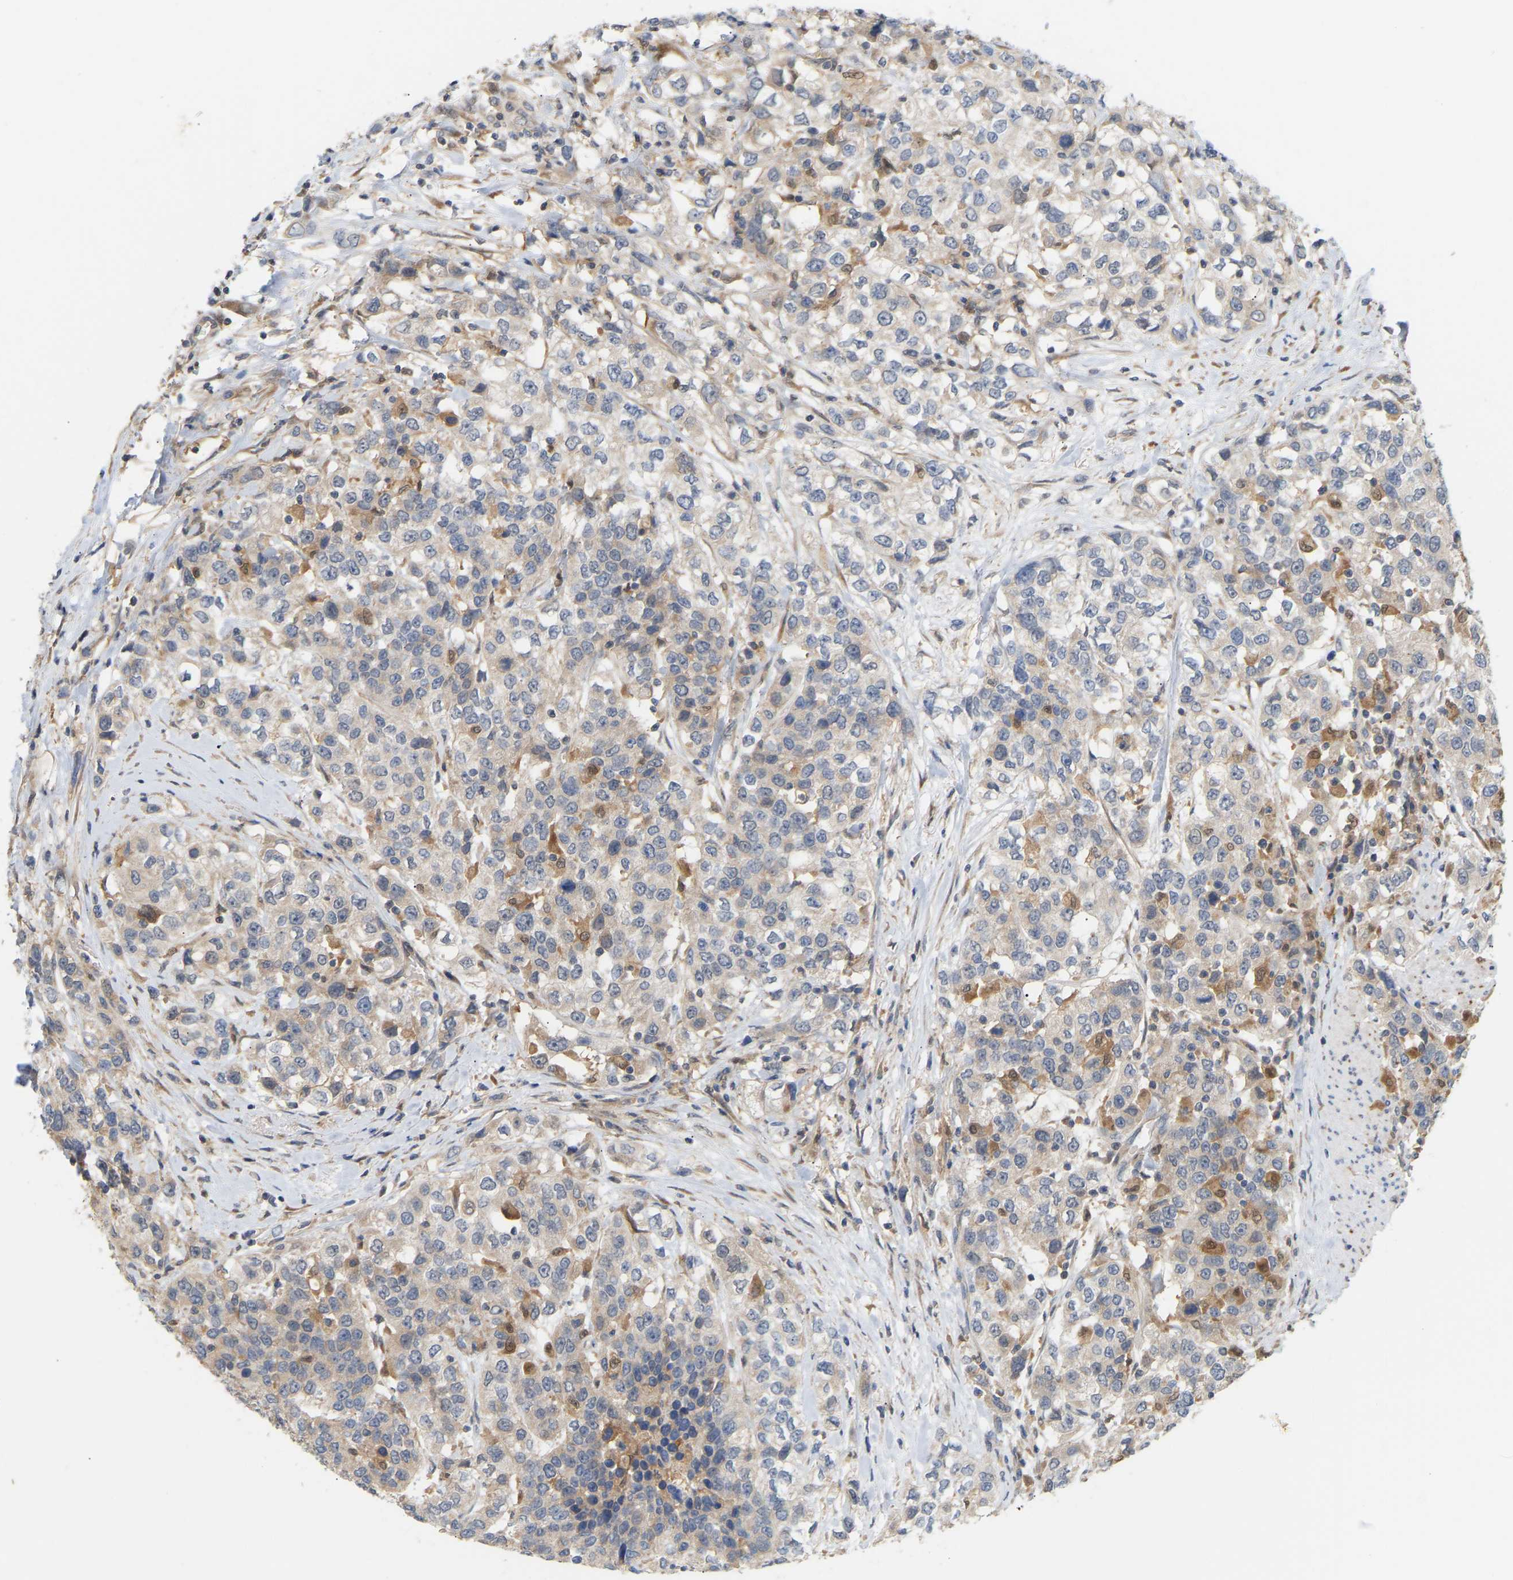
{"staining": {"intensity": "weak", "quantity": "<25%", "location": "cytoplasmic/membranous"}, "tissue": "urothelial cancer", "cell_type": "Tumor cells", "image_type": "cancer", "snomed": [{"axis": "morphology", "description": "Urothelial carcinoma, High grade"}, {"axis": "topography", "description": "Urinary bladder"}], "caption": "A histopathology image of human urothelial cancer is negative for staining in tumor cells. (Stains: DAB IHC with hematoxylin counter stain, Microscopy: brightfield microscopy at high magnification).", "gene": "TPMT", "patient": {"sex": "female", "age": 80}}